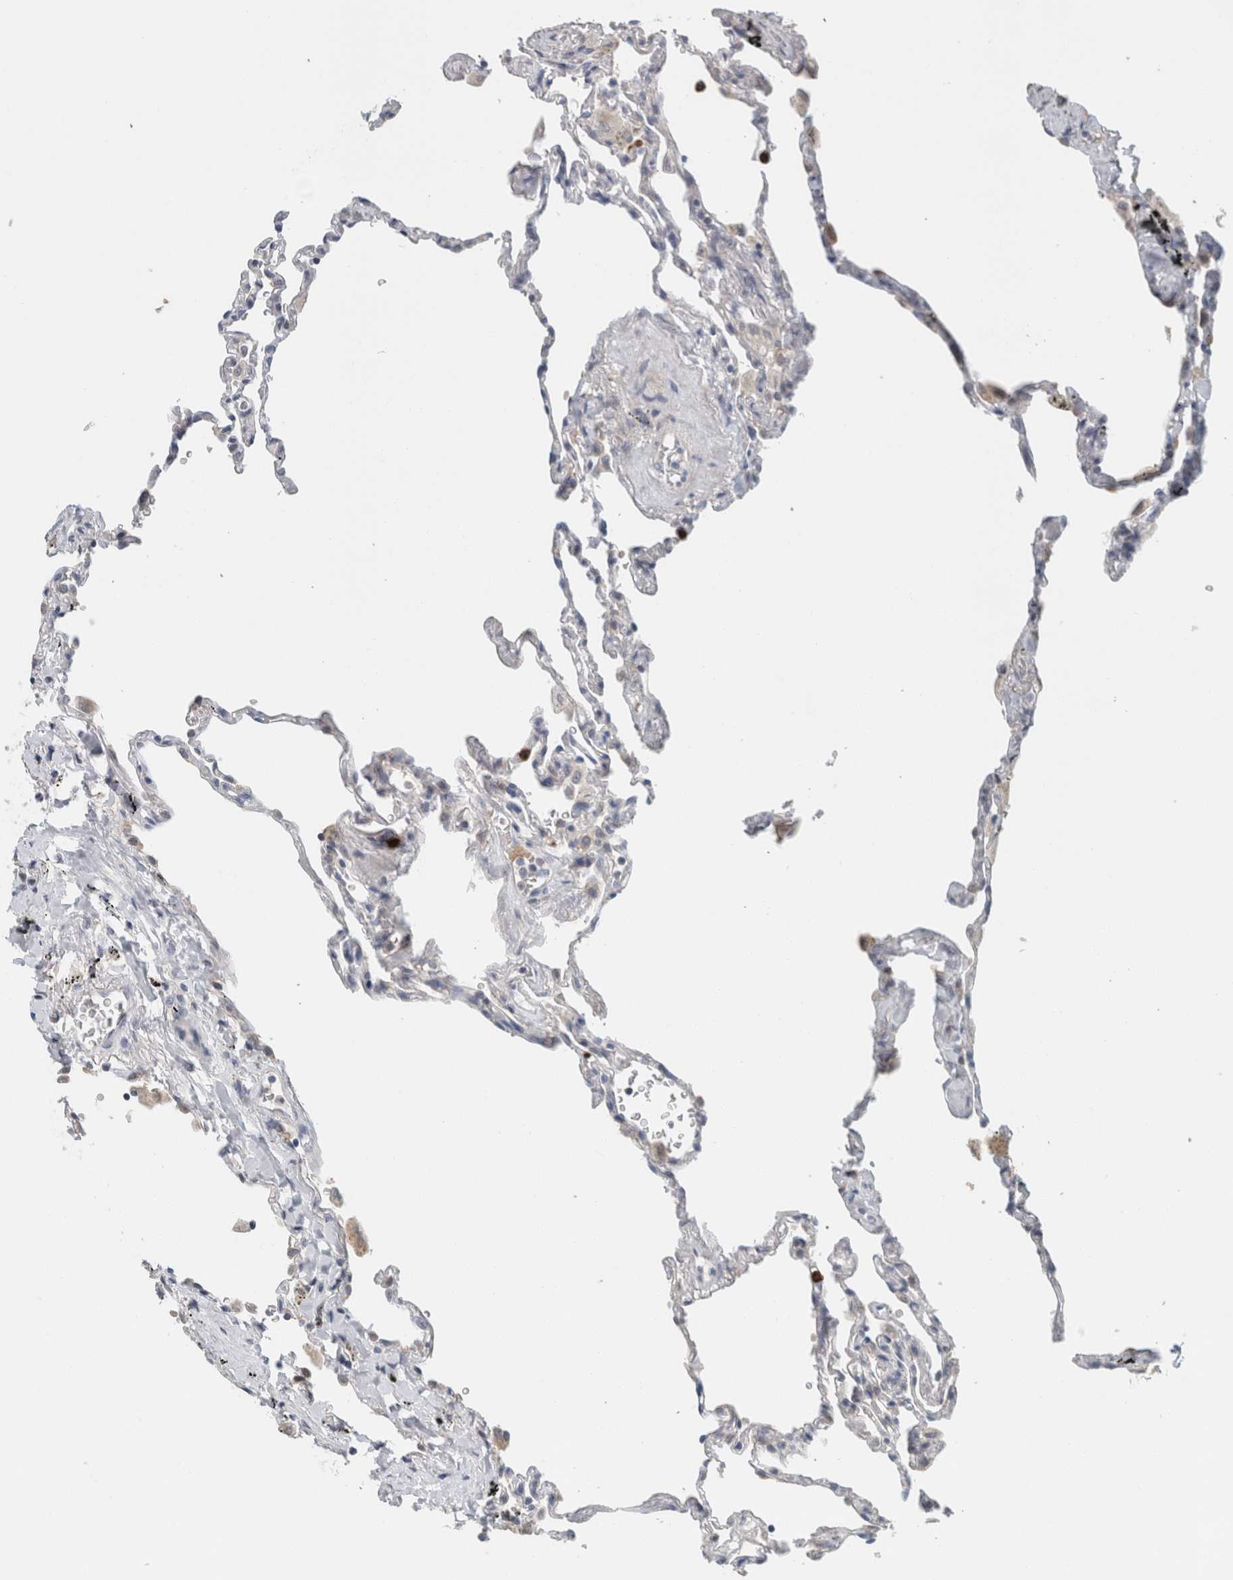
{"staining": {"intensity": "negative", "quantity": "none", "location": "none"}, "tissue": "lung", "cell_type": "Alveolar cells", "image_type": "normal", "snomed": [{"axis": "morphology", "description": "Normal tissue, NOS"}, {"axis": "topography", "description": "Lung"}], "caption": "Immunohistochemical staining of unremarkable lung displays no significant expression in alveolar cells. The staining was performed using DAB to visualize the protein expression in brown, while the nuclei were stained in blue with hematoxylin (Magnification: 20x).", "gene": "CRAT", "patient": {"sex": "male", "age": 59}}